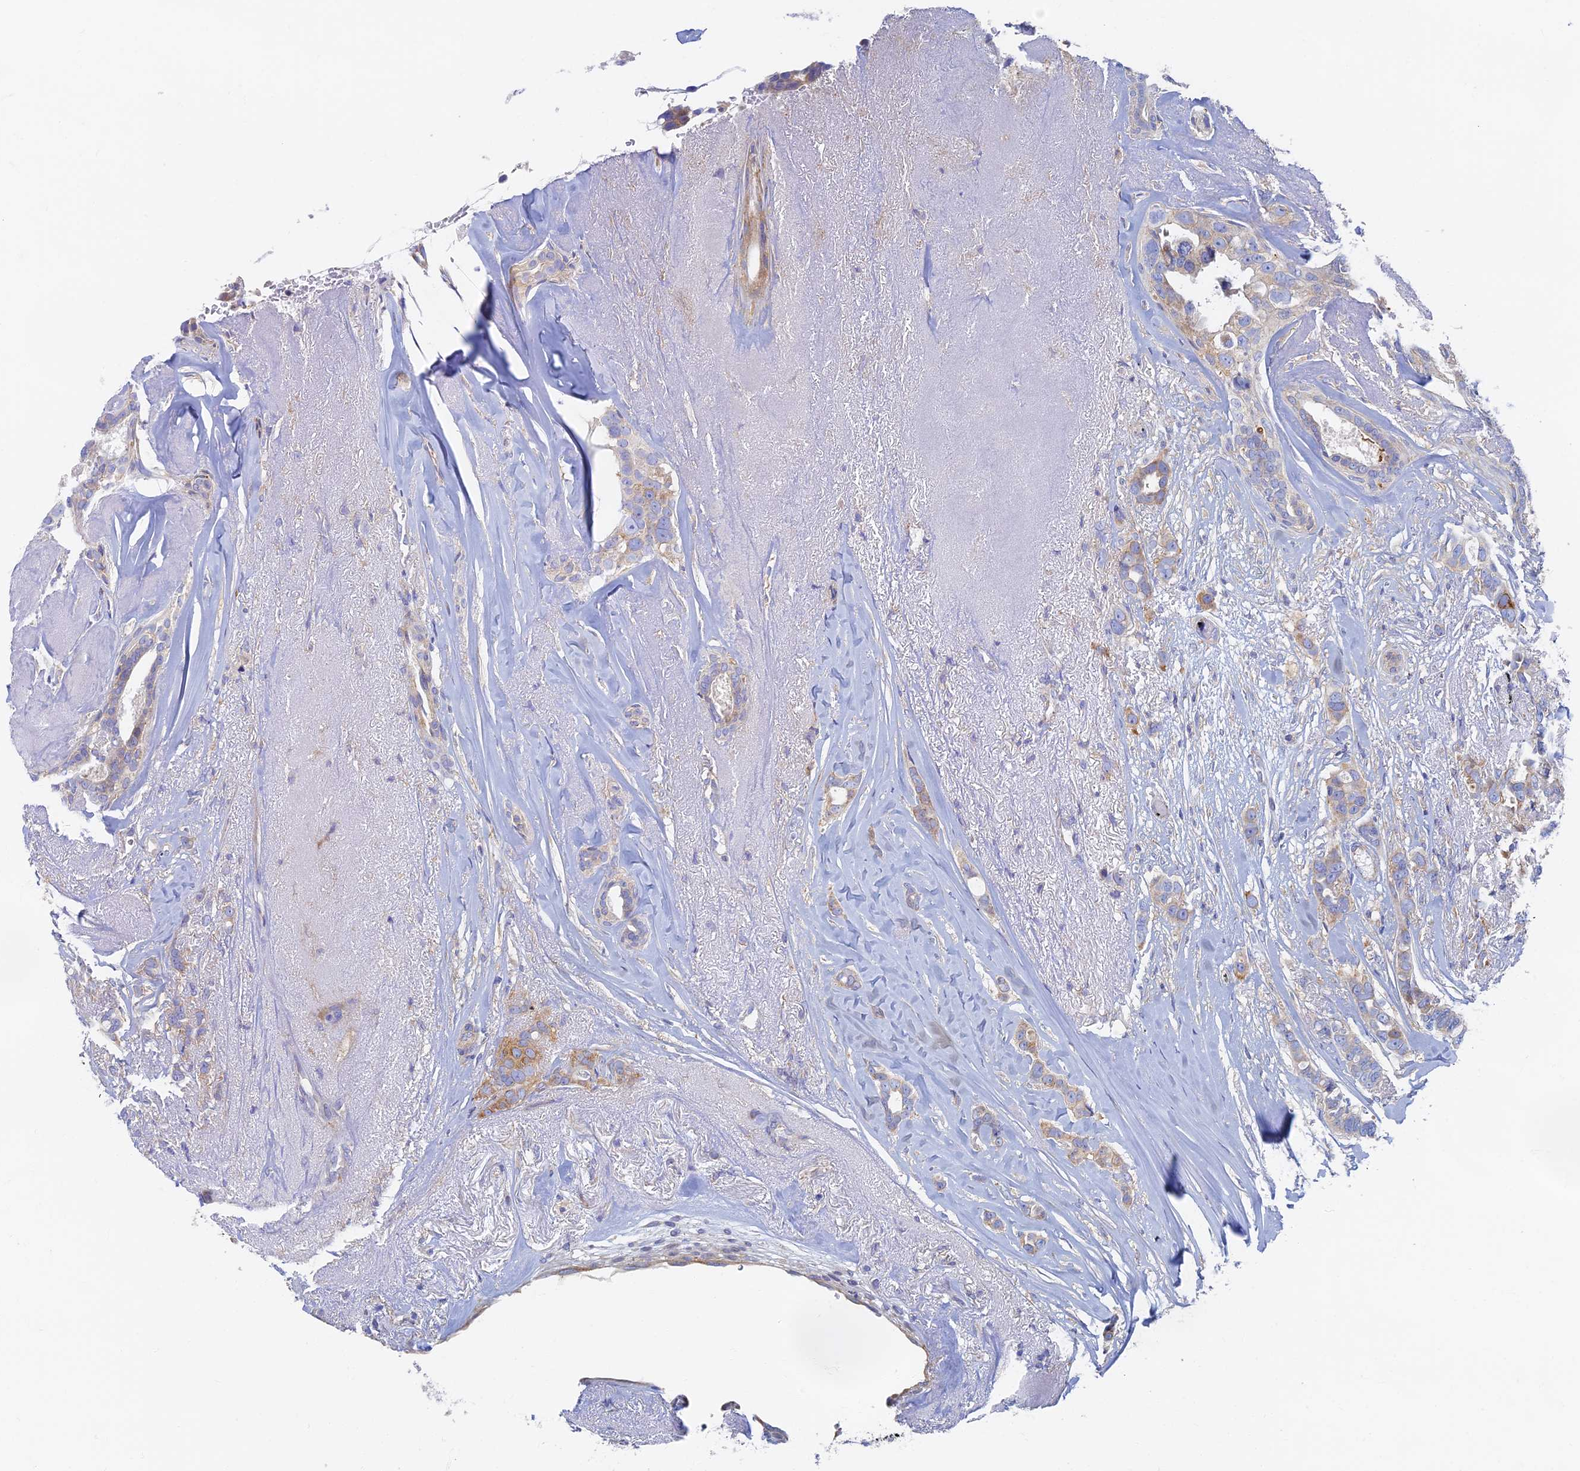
{"staining": {"intensity": "moderate", "quantity": "<25%", "location": "cytoplasmic/membranous"}, "tissue": "breast cancer", "cell_type": "Tumor cells", "image_type": "cancer", "snomed": [{"axis": "morphology", "description": "Lobular carcinoma"}, {"axis": "topography", "description": "Breast"}], "caption": "Moderate cytoplasmic/membranous expression for a protein is present in approximately <25% of tumor cells of breast cancer (lobular carcinoma) using IHC.", "gene": "TMEM44", "patient": {"sex": "female", "age": 51}}